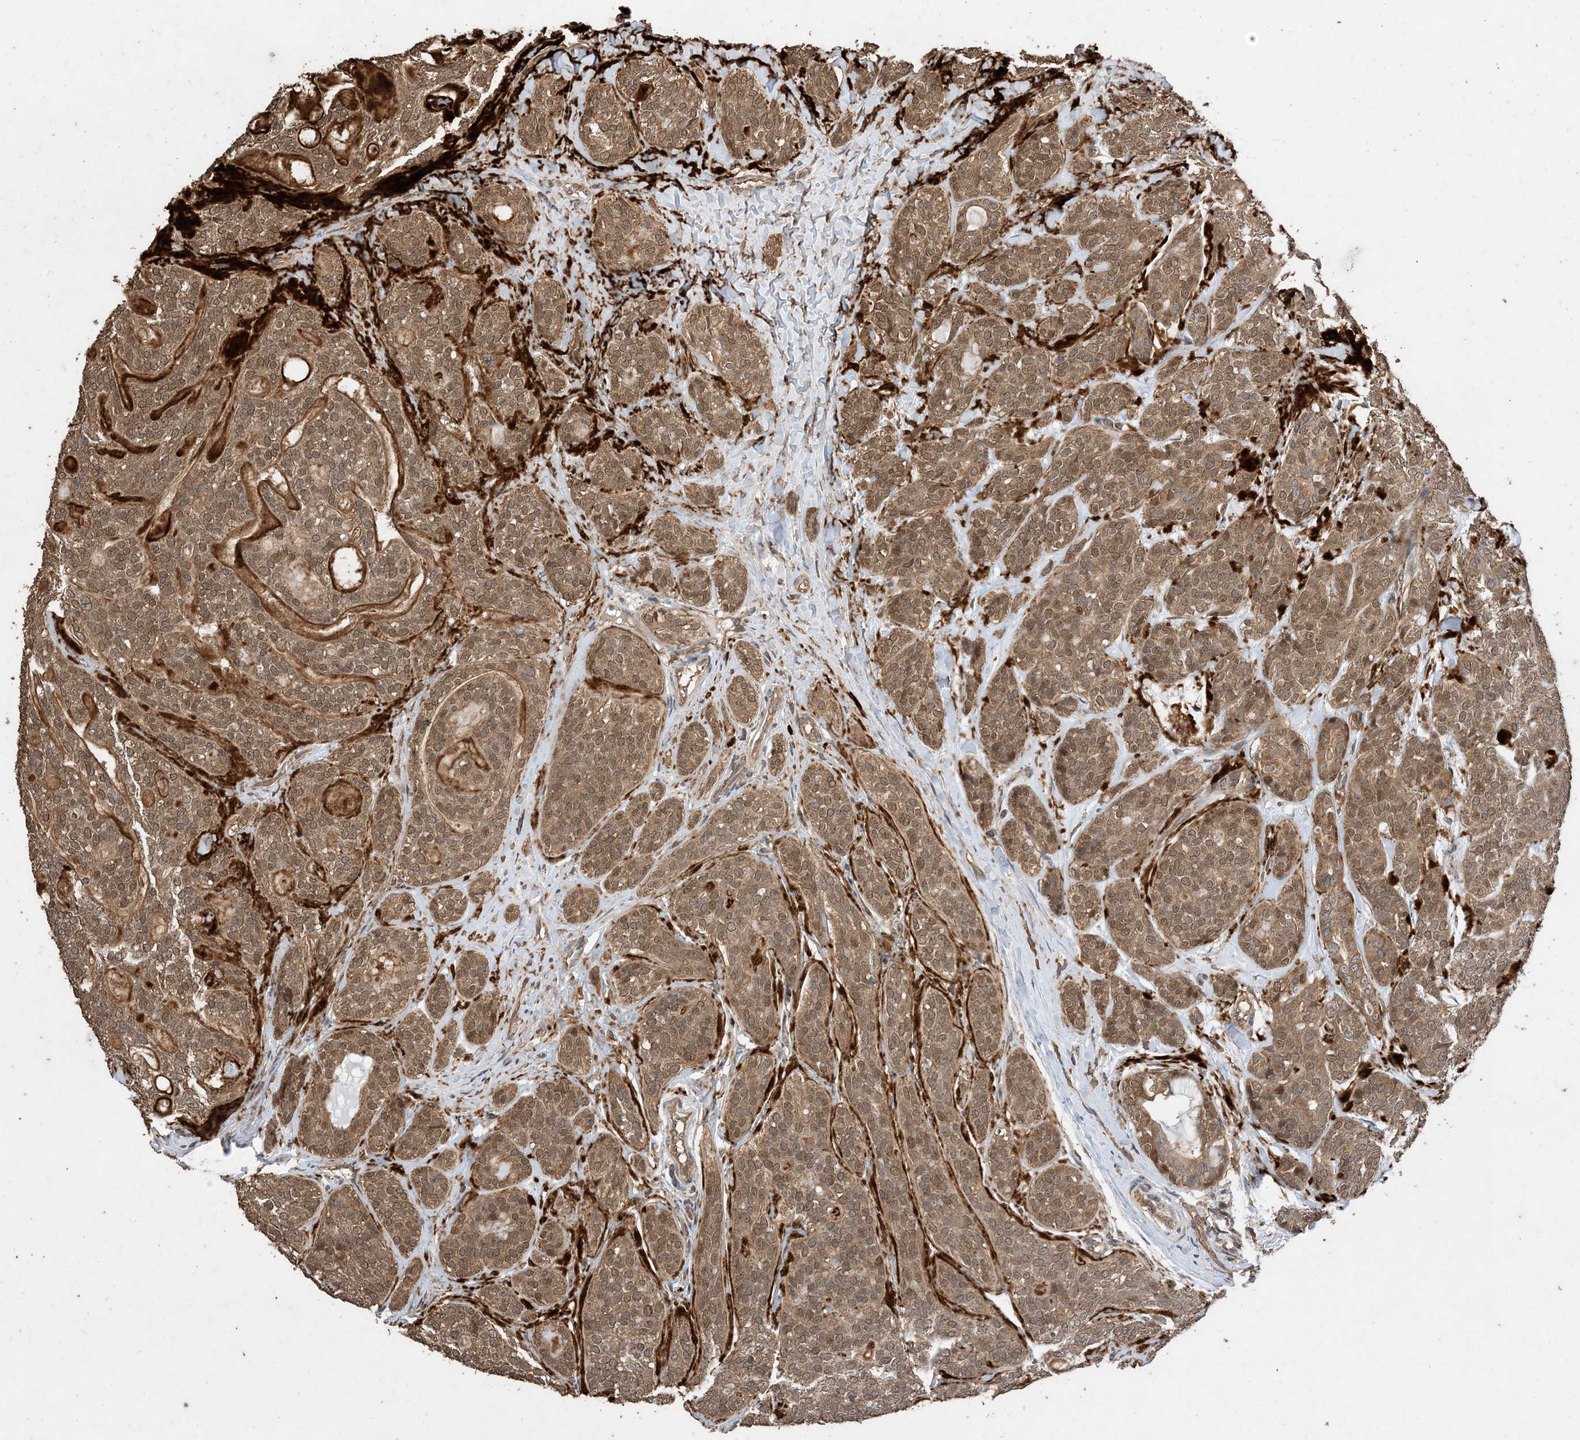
{"staining": {"intensity": "moderate", "quantity": ">75%", "location": "cytoplasmic/membranous,nuclear"}, "tissue": "head and neck cancer", "cell_type": "Tumor cells", "image_type": "cancer", "snomed": [{"axis": "morphology", "description": "Adenocarcinoma, NOS"}, {"axis": "topography", "description": "Head-Neck"}], "caption": "Moderate cytoplasmic/membranous and nuclear staining for a protein is present in approximately >75% of tumor cells of adenocarcinoma (head and neck) using IHC.", "gene": "ZKSCAN5", "patient": {"sex": "male", "age": 66}}